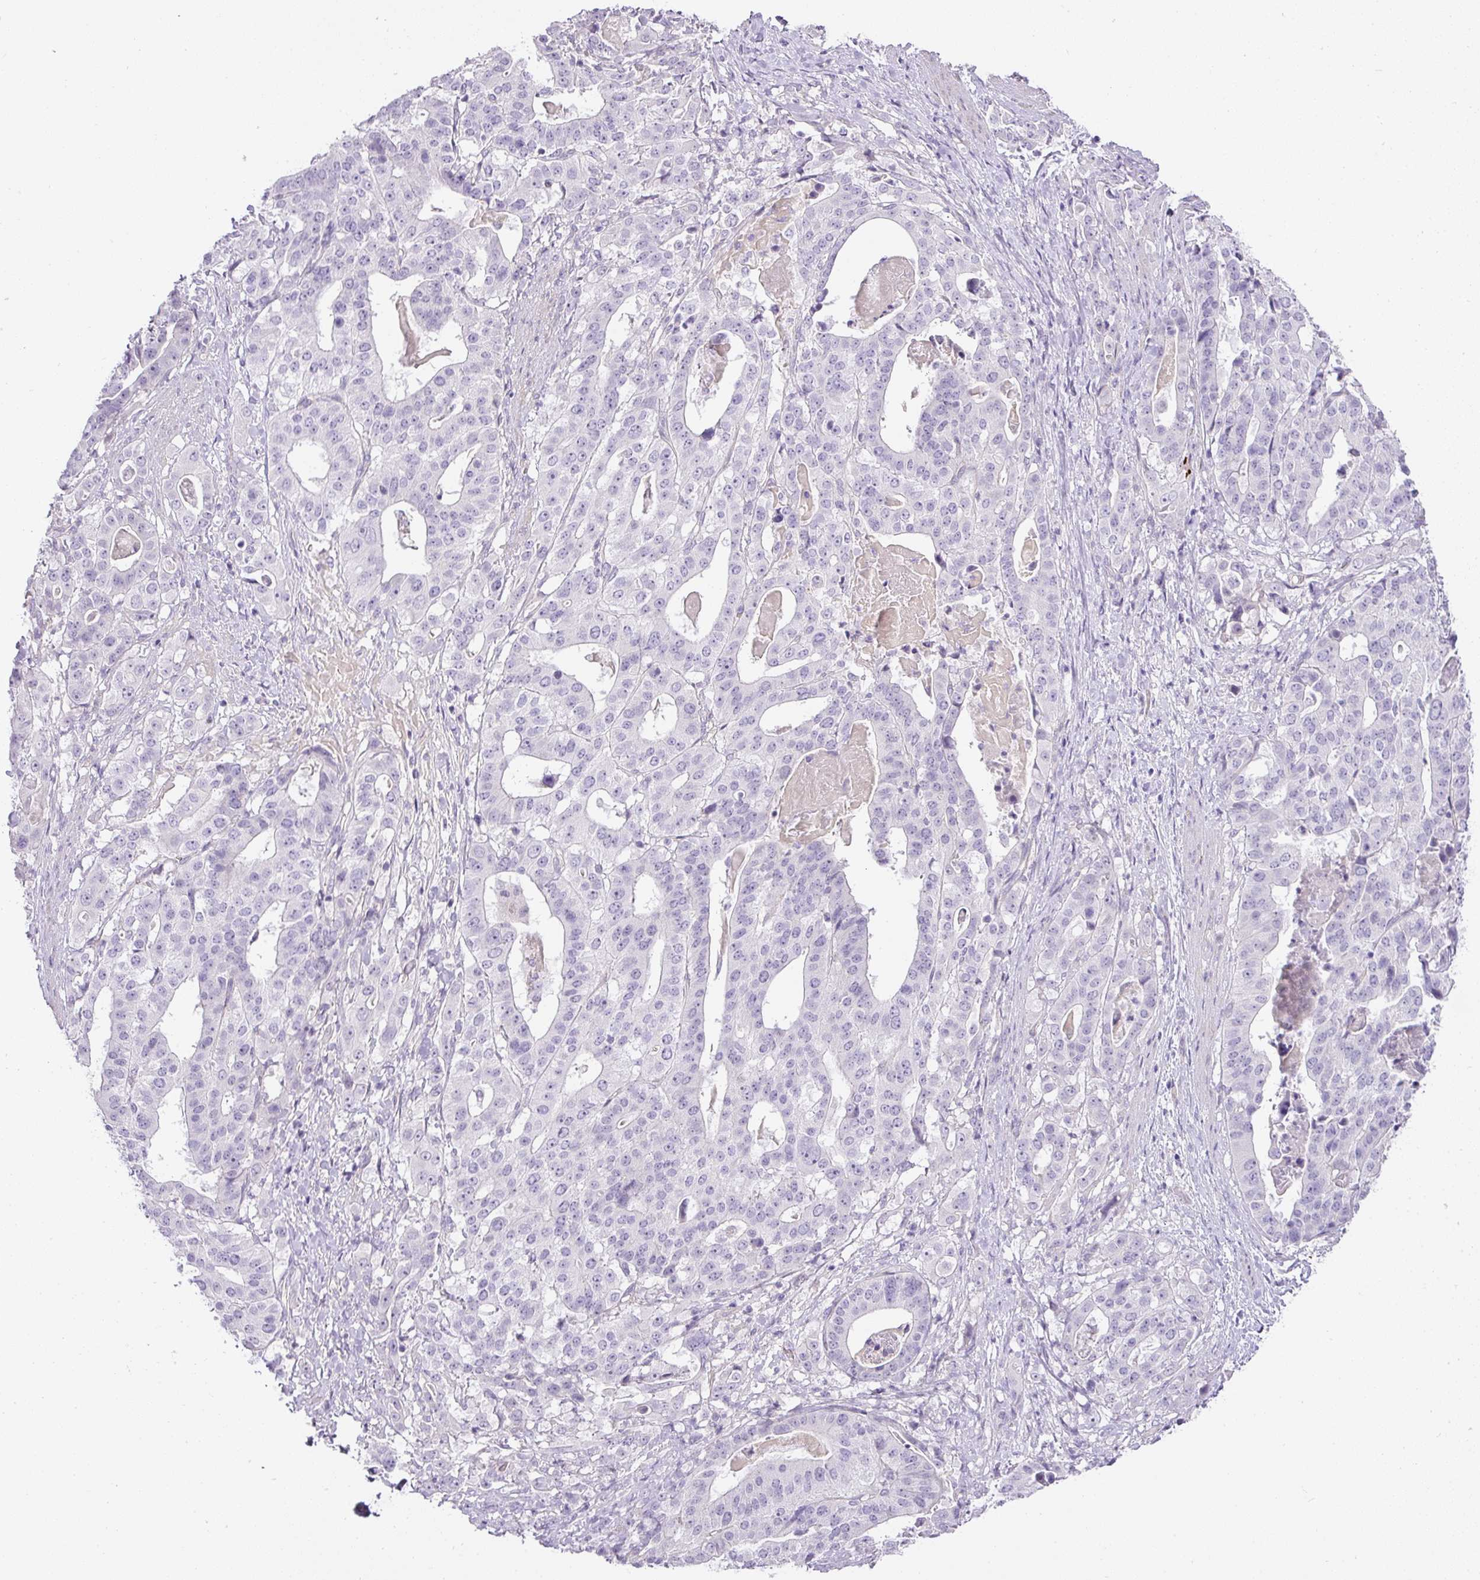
{"staining": {"intensity": "negative", "quantity": "none", "location": "none"}, "tissue": "stomach cancer", "cell_type": "Tumor cells", "image_type": "cancer", "snomed": [{"axis": "morphology", "description": "Adenocarcinoma, NOS"}, {"axis": "topography", "description": "Stomach"}], "caption": "This is an immunohistochemistry photomicrograph of stomach adenocarcinoma. There is no expression in tumor cells.", "gene": "RAX2", "patient": {"sex": "male", "age": 48}}